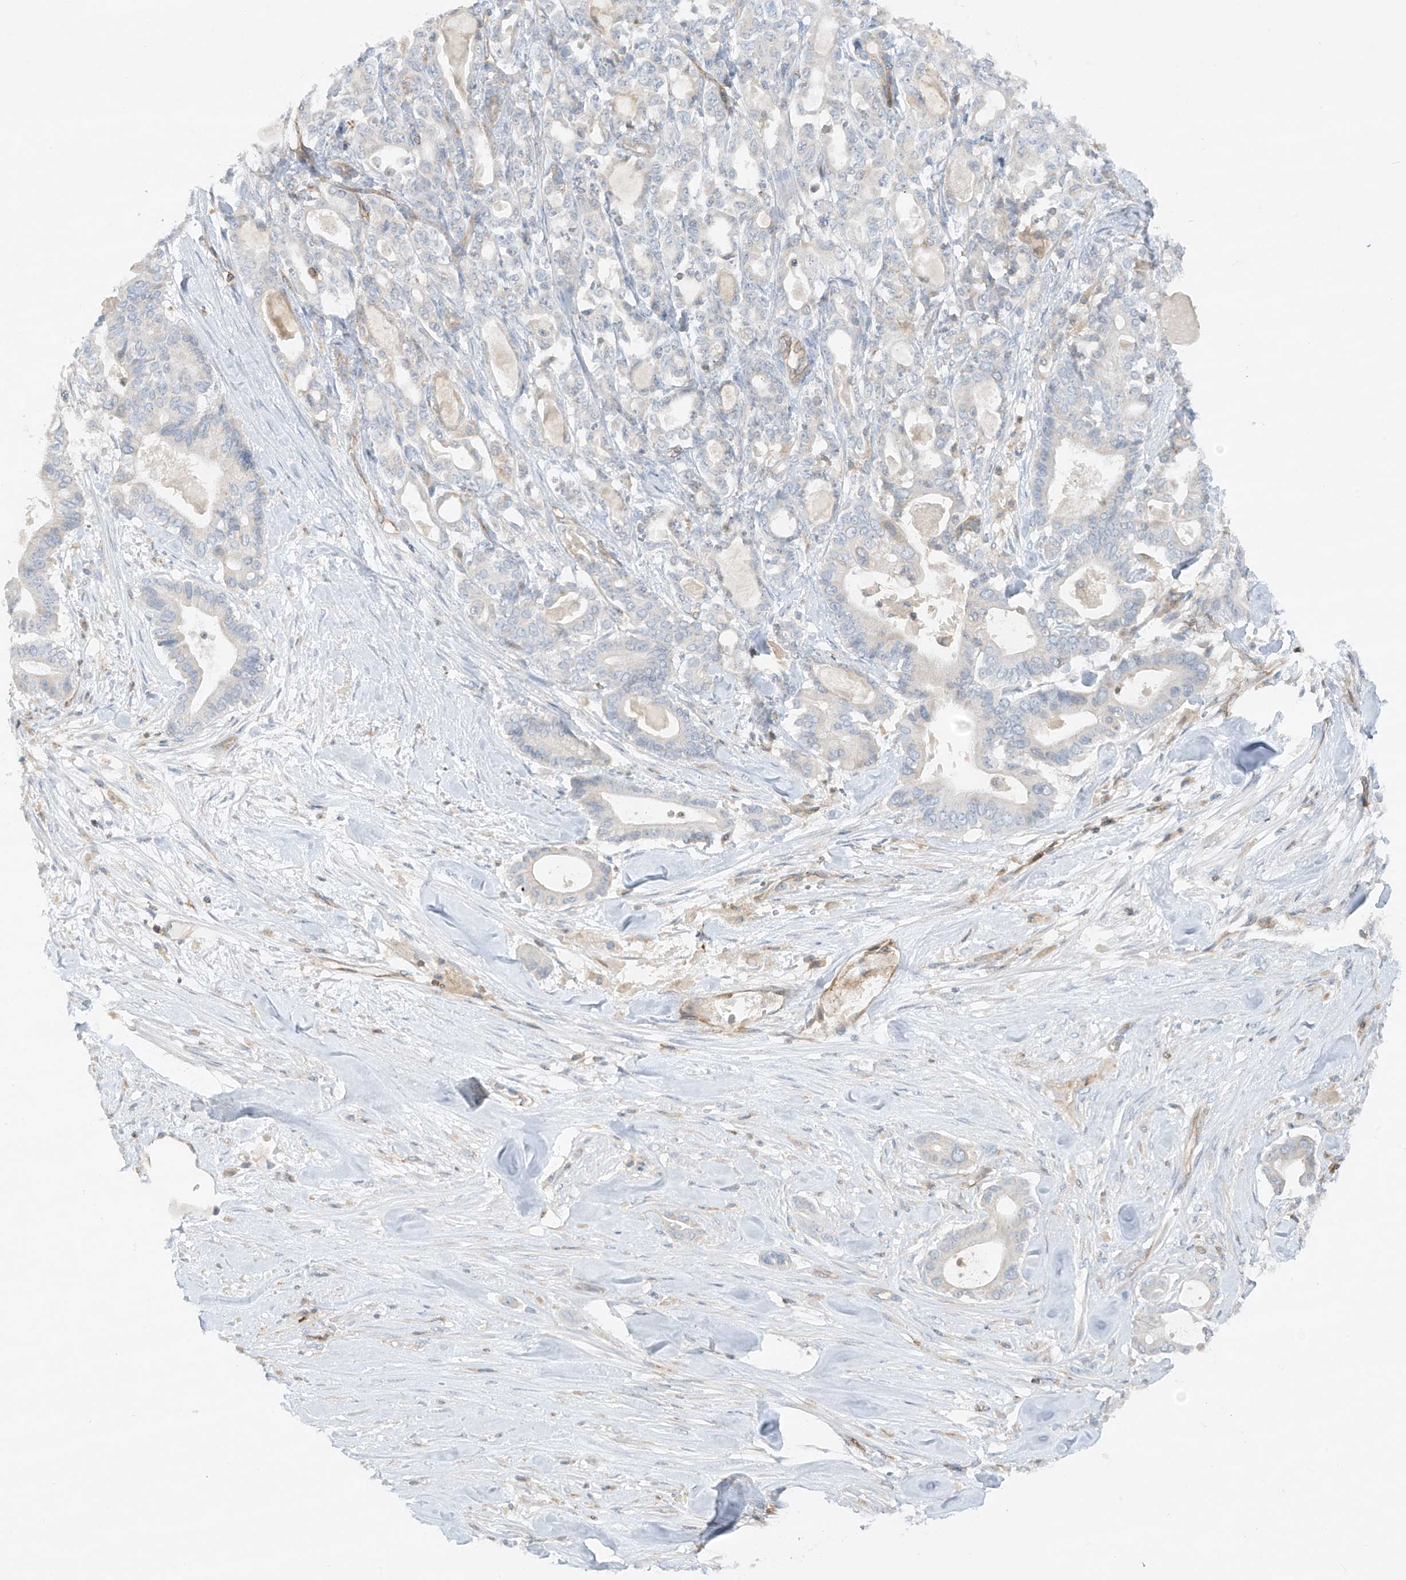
{"staining": {"intensity": "negative", "quantity": "none", "location": "none"}, "tissue": "pancreatic cancer", "cell_type": "Tumor cells", "image_type": "cancer", "snomed": [{"axis": "morphology", "description": "Adenocarcinoma, NOS"}, {"axis": "topography", "description": "Pancreas"}], "caption": "Protein analysis of pancreatic cancer displays no significant staining in tumor cells. (DAB (3,3'-diaminobenzidine) immunohistochemistry (IHC), high magnification).", "gene": "HLA-E", "patient": {"sex": "male", "age": 63}}